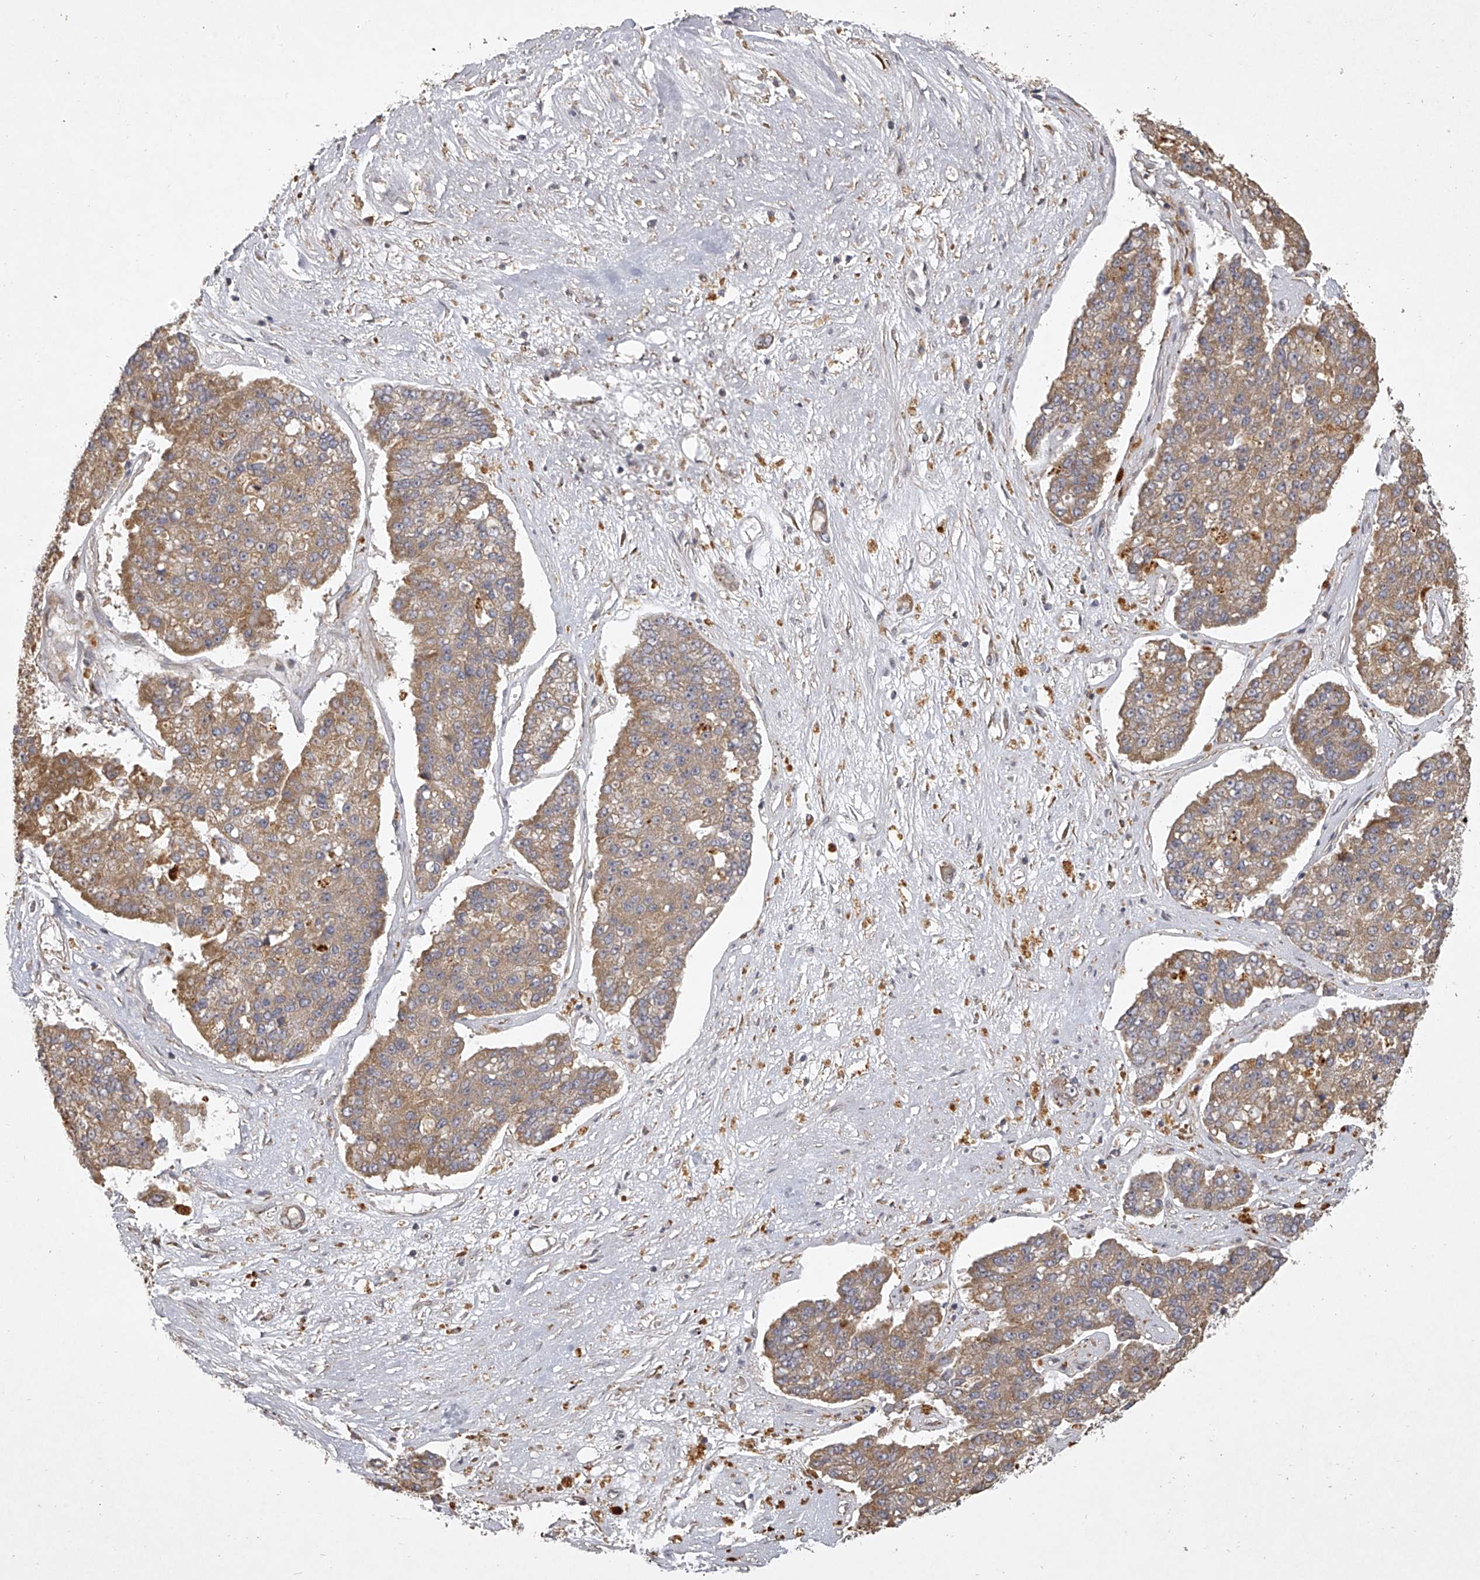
{"staining": {"intensity": "moderate", "quantity": ">75%", "location": "cytoplasmic/membranous"}, "tissue": "pancreatic cancer", "cell_type": "Tumor cells", "image_type": "cancer", "snomed": [{"axis": "morphology", "description": "Adenocarcinoma, NOS"}, {"axis": "topography", "description": "Pancreas"}], "caption": "Pancreatic cancer stained for a protein displays moderate cytoplasmic/membranous positivity in tumor cells.", "gene": "DOCK9", "patient": {"sex": "male", "age": 50}}